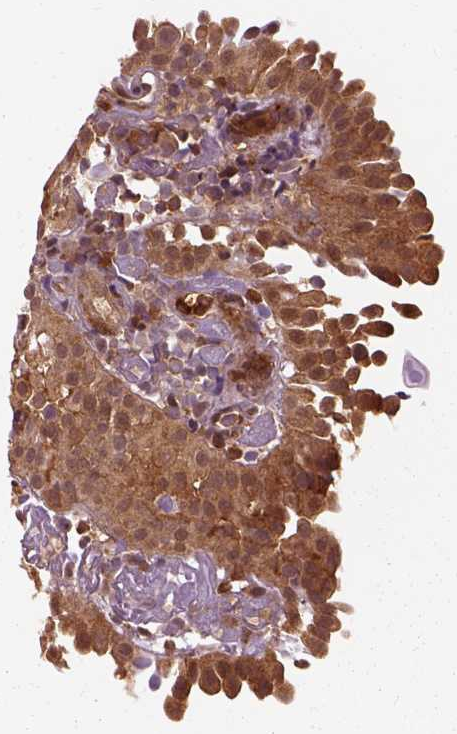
{"staining": {"intensity": "strong", "quantity": ">75%", "location": "cytoplasmic/membranous"}, "tissue": "urothelial cancer", "cell_type": "Tumor cells", "image_type": "cancer", "snomed": [{"axis": "morphology", "description": "Urothelial carcinoma, Low grade"}, {"axis": "topography", "description": "Urinary bladder"}], "caption": "Approximately >75% of tumor cells in urothelial cancer show strong cytoplasmic/membranous protein positivity as visualized by brown immunohistochemical staining.", "gene": "GPI", "patient": {"sex": "female", "age": 87}}